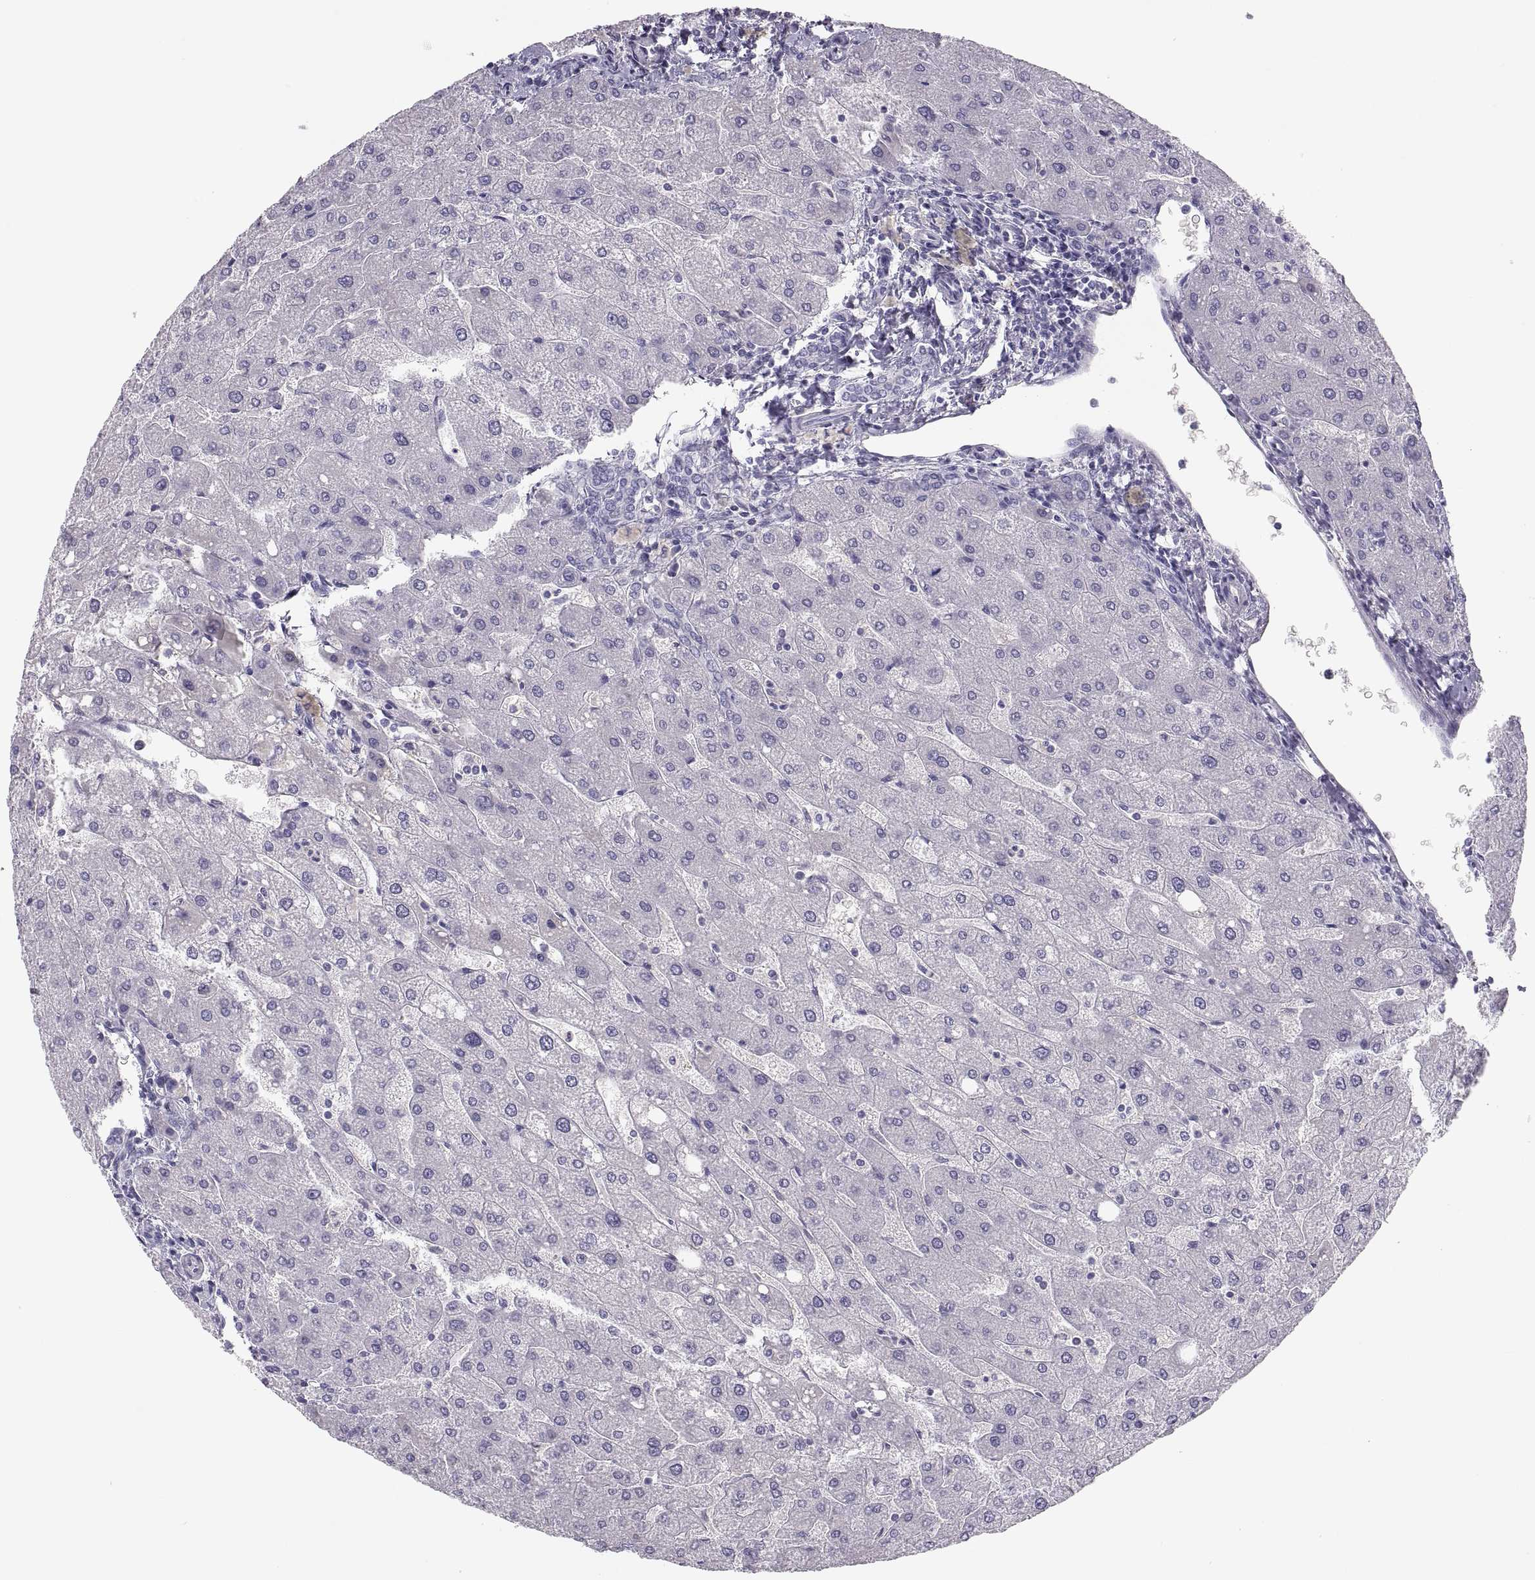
{"staining": {"intensity": "negative", "quantity": "none", "location": "none"}, "tissue": "liver", "cell_type": "Cholangiocytes", "image_type": "normal", "snomed": [{"axis": "morphology", "description": "Normal tissue, NOS"}, {"axis": "topography", "description": "Liver"}], "caption": "The IHC photomicrograph has no significant expression in cholangiocytes of liver. (Brightfield microscopy of DAB (3,3'-diaminobenzidine) immunohistochemistry (IHC) at high magnification).", "gene": "MAGEB2", "patient": {"sex": "male", "age": 67}}